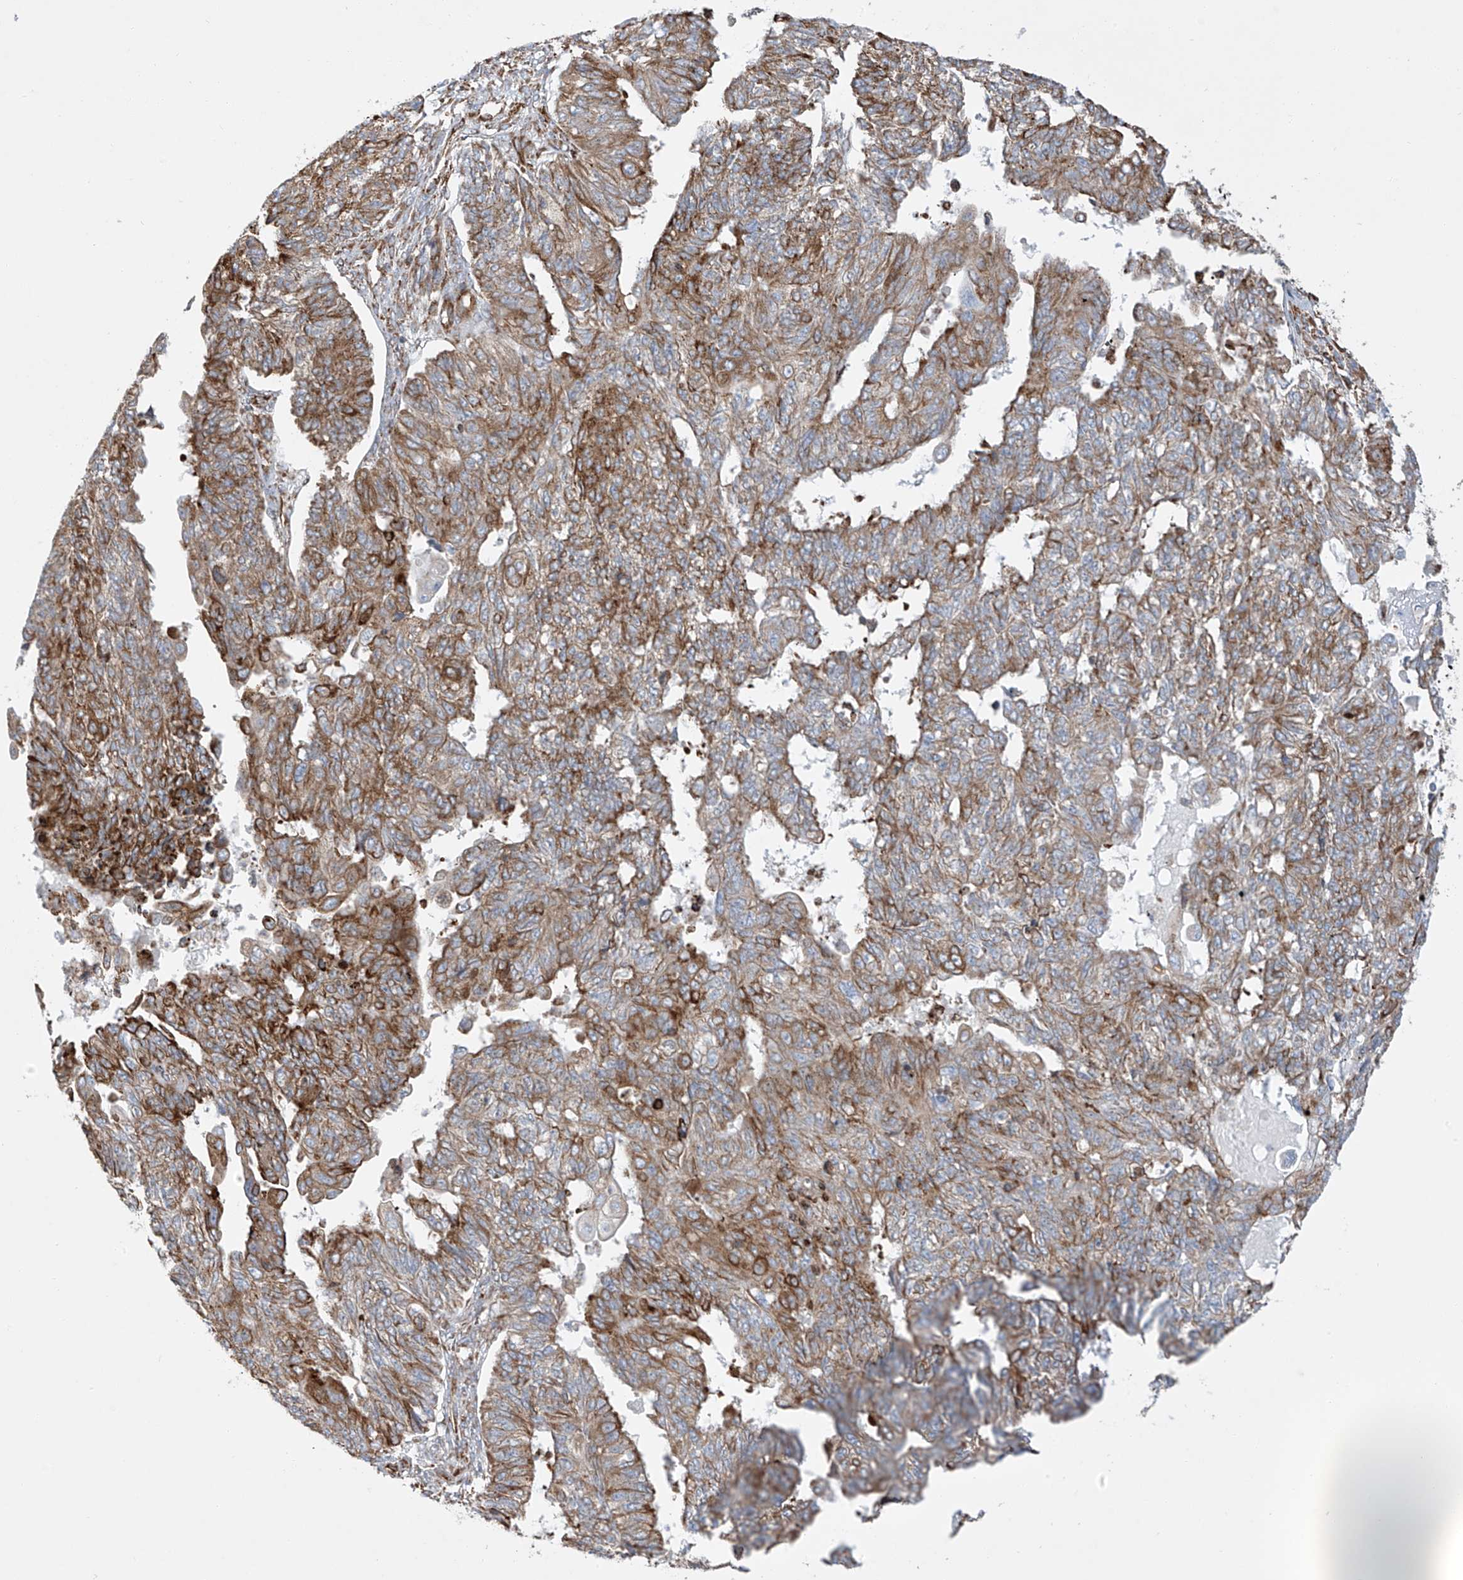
{"staining": {"intensity": "moderate", "quantity": ">75%", "location": "cytoplasmic/membranous"}, "tissue": "endometrial cancer", "cell_type": "Tumor cells", "image_type": "cancer", "snomed": [{"axis": "morphology", "description": "Adenocarcinoma, NOS"}, {"axis": "topography", "description": "Endometrium"}], "caption": "Endometrial cancer (adenocarcinoma) tissue demonstrates moderate cytoplasmic/membranous expression in approximately >75% of tumor cells, visualized by immunohistochemistry.", "gene": "MX1", "patient": {"sex": "female", "age": 32}}